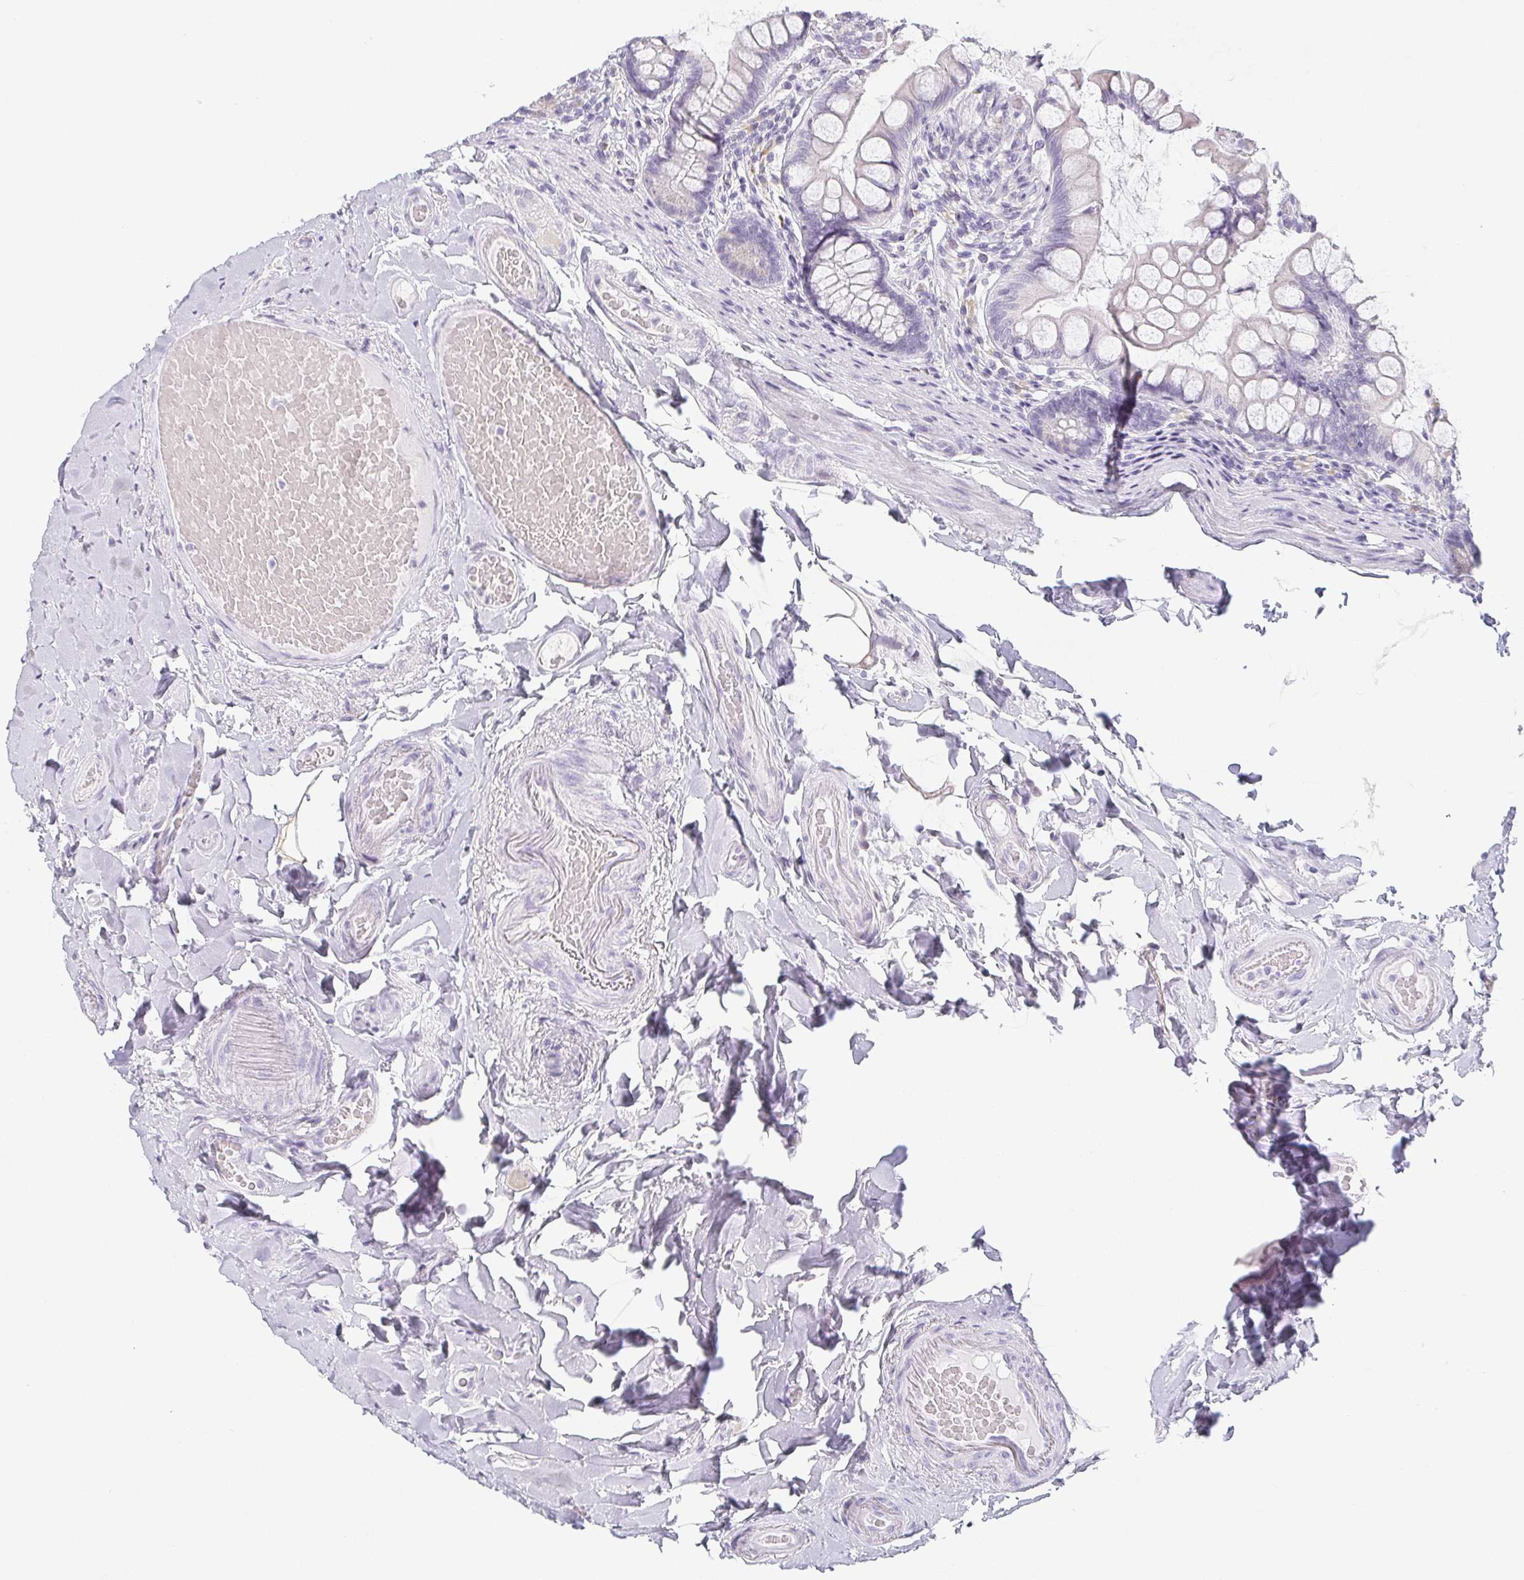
{"staining": {"intensity": "negative", "quantity": "none", "location": "none"}, "tissue": "small intestine", "cell_type": "Glandular cells", "image_type": "normal", "snomed": [{"axis": "morphology", "description": "Normal tissue, NOS"}, {"axis": "topography", "description": "Small intestine"}], "caption": "An IHC histopathology image of normal small intestine is shown. There is no staining in glandular cells of small intestine. (DAB (3,3'-diaminobenzidine) immunohistochemistry with hematoxylin counter stain).", "gene": "PRR27", "patient": {"sex": "male", "age": 70}}